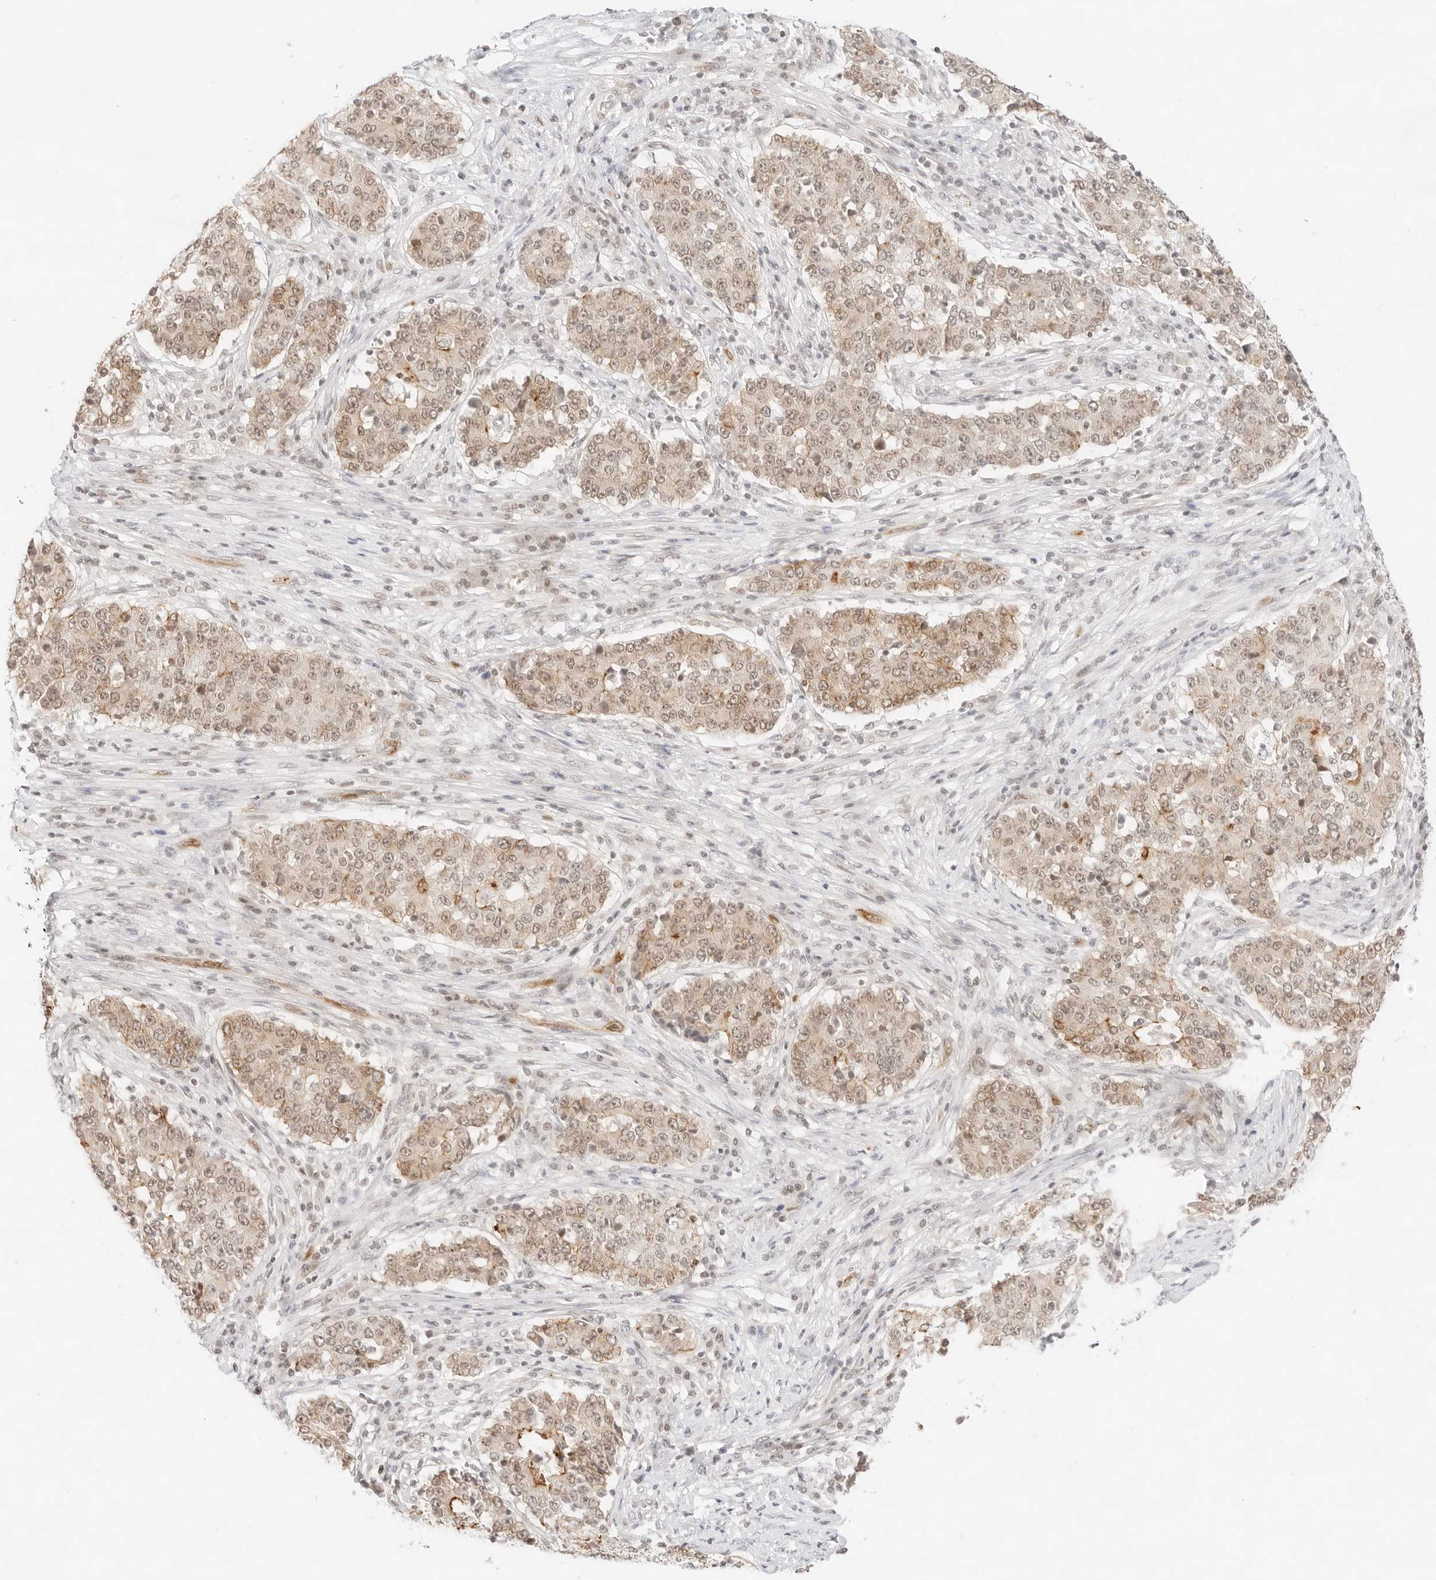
{"staining": {"intensity": "weak", "quantity": "25%-75%", "location": "cytoplasmic/membranous,nuclear"}, "tissue": "stomach cancer", "cell_type": "Tumor cells", "image_type": "cancer", "snomed": [{"axis": "morphology", "description": "Adenocarcinoma, NOS"}, {"axis": "topography", "description": "Stomach"}], "caption": "The histopathology image demonstrates immunohistochemical staining of stomach adenocarcinoma. There is weak cytoplasmic/membranous and nuclear expression is appreciated in about 25%-75% of tumor cells. The protein is shown in brown color, while the nuclei are stained blue.", "gene": "GNAS", "patient": {"sex": "male", "age": 59}}